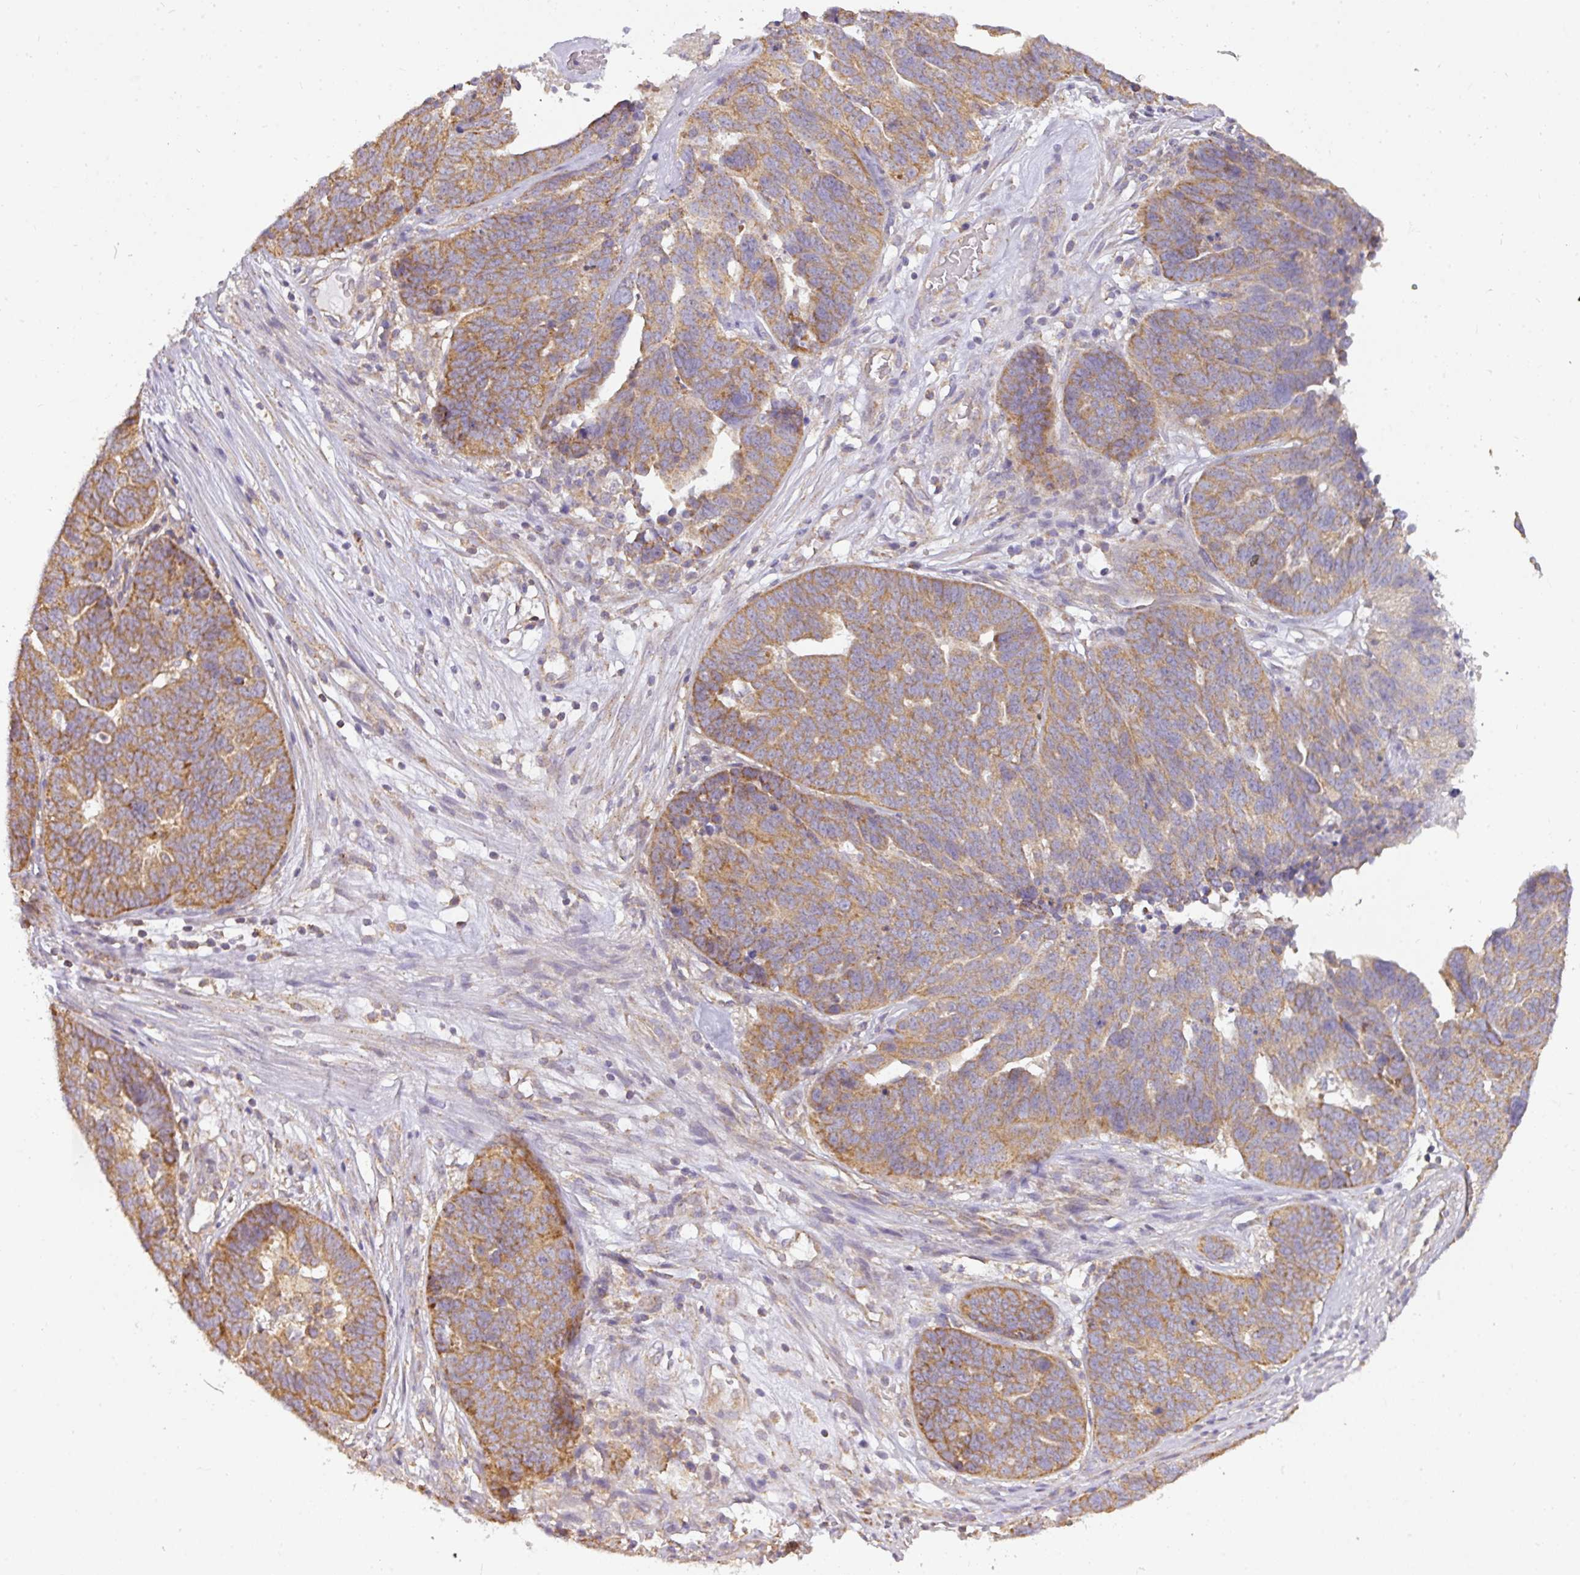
{"staining": {"intensity": "moderate", "quantity": ">75%", "location": "cytoplasmic/membranous"}, "tissue": "ovarian cancer", "cell_type": "Tumor cells", "image_type": "cancer", "snomed": [{"axis": "morphology", "description": "Cystadenocarcinoma, serous, NOS"}, {"axis": "topography", "description": "Ovary"}], "caption": "Human ovarian cancer (serous cystadenocarcinoma) stained with a brown dye displays moderate cytoplasmic/membranous positive positivity in about >75% of tumor cells.", "gene": "ZNF211", "patient": {"sex": "female", "age": 59}}